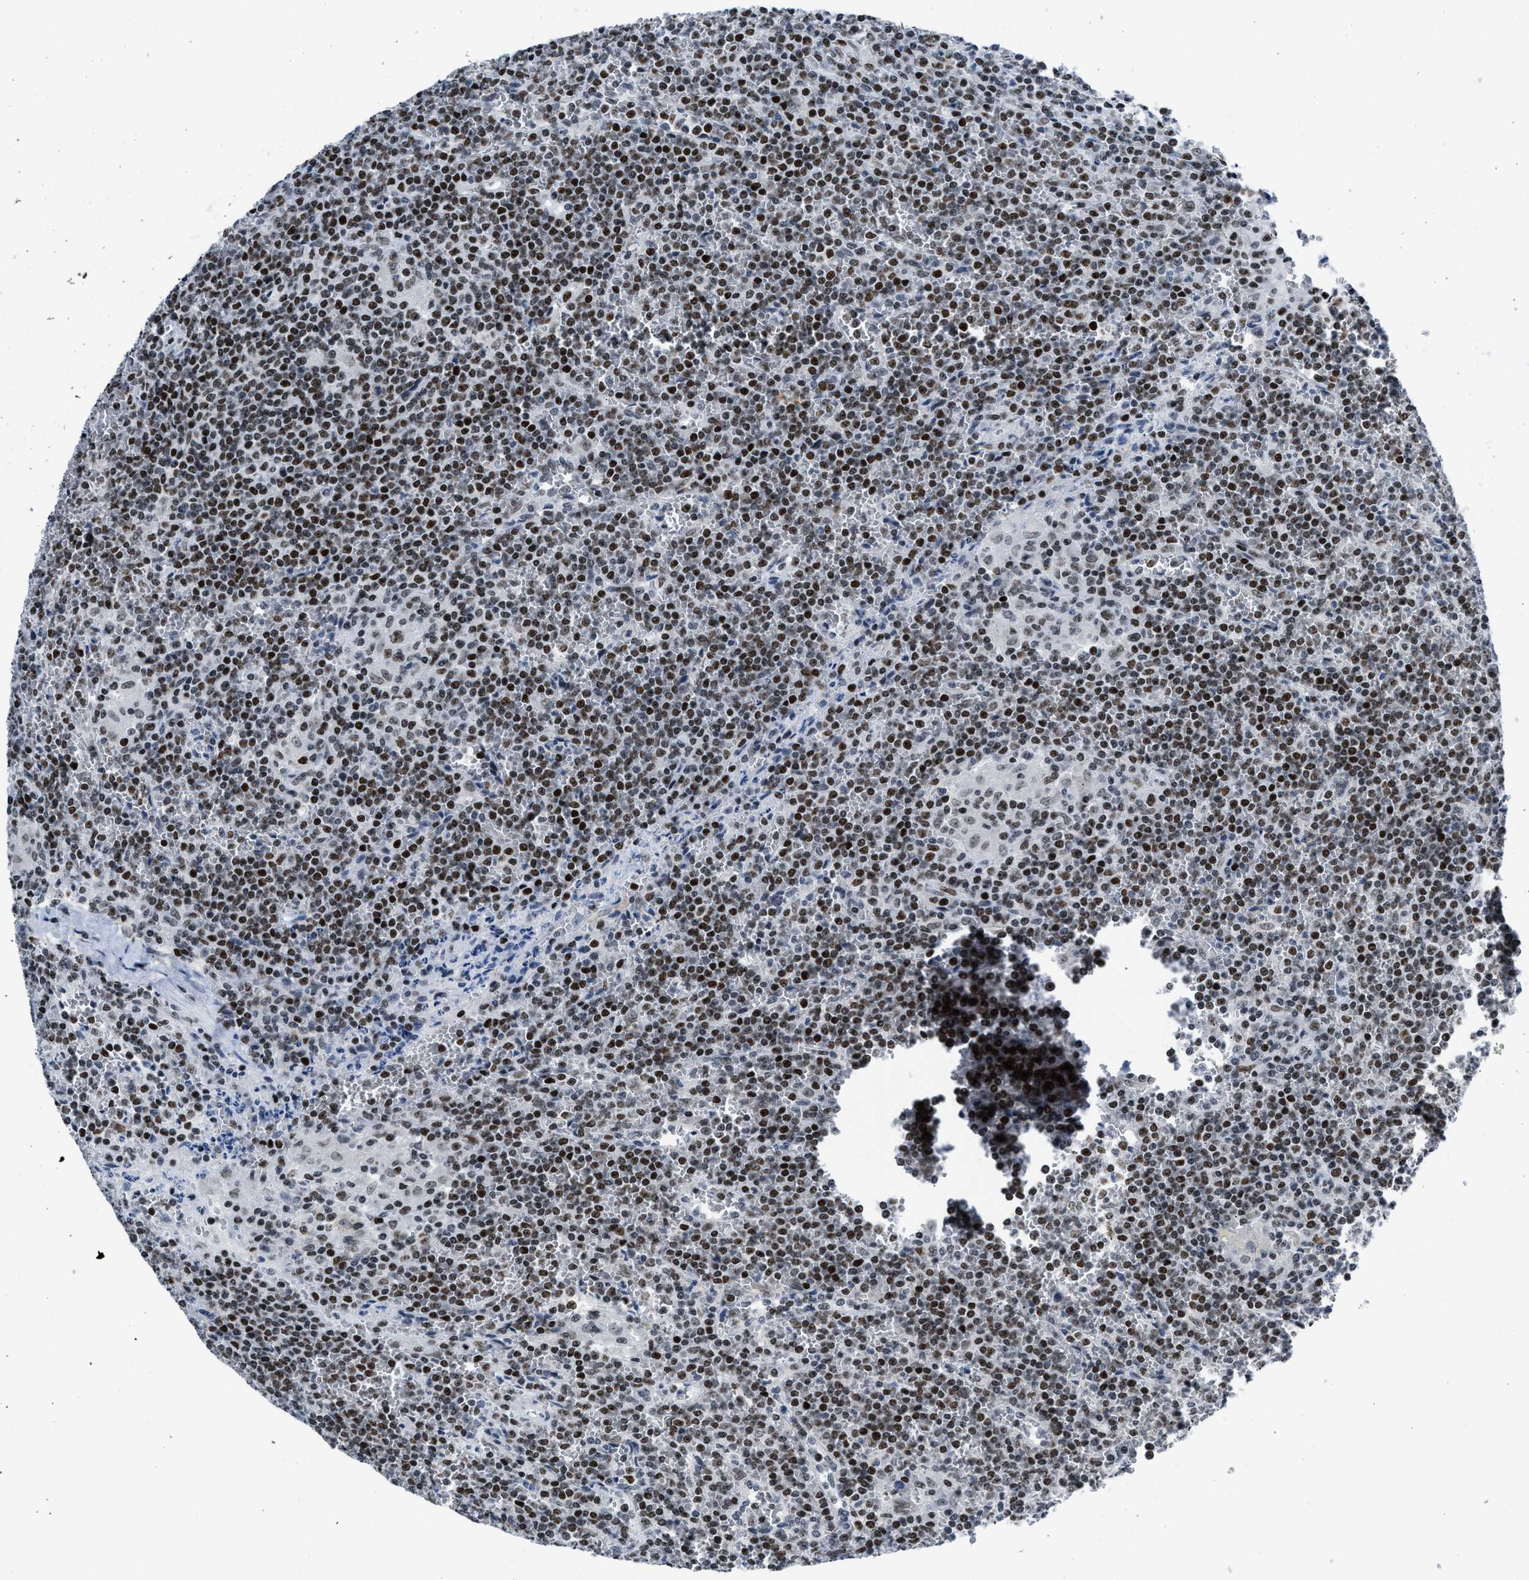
{"staining": {"intensity": "strong", "quantity": ">75%", "location": "nuclear"}, "tissue": "lymphoma", "cell_type": "Tumor cells", "image_type": "cancer", "snomed": [{"axis": "morphology", "description": "Malignant lymphoma, non-Hodgkin's type, Low grade"}, {"axis": "topography", "description": "Spleen"}], "caption": "Protein staining displays strong nuclear staining in about >75% of tumor cells in lymphoma.", "gene": "TERF2IP", "patient": {"sex": "female", "age": 19}}